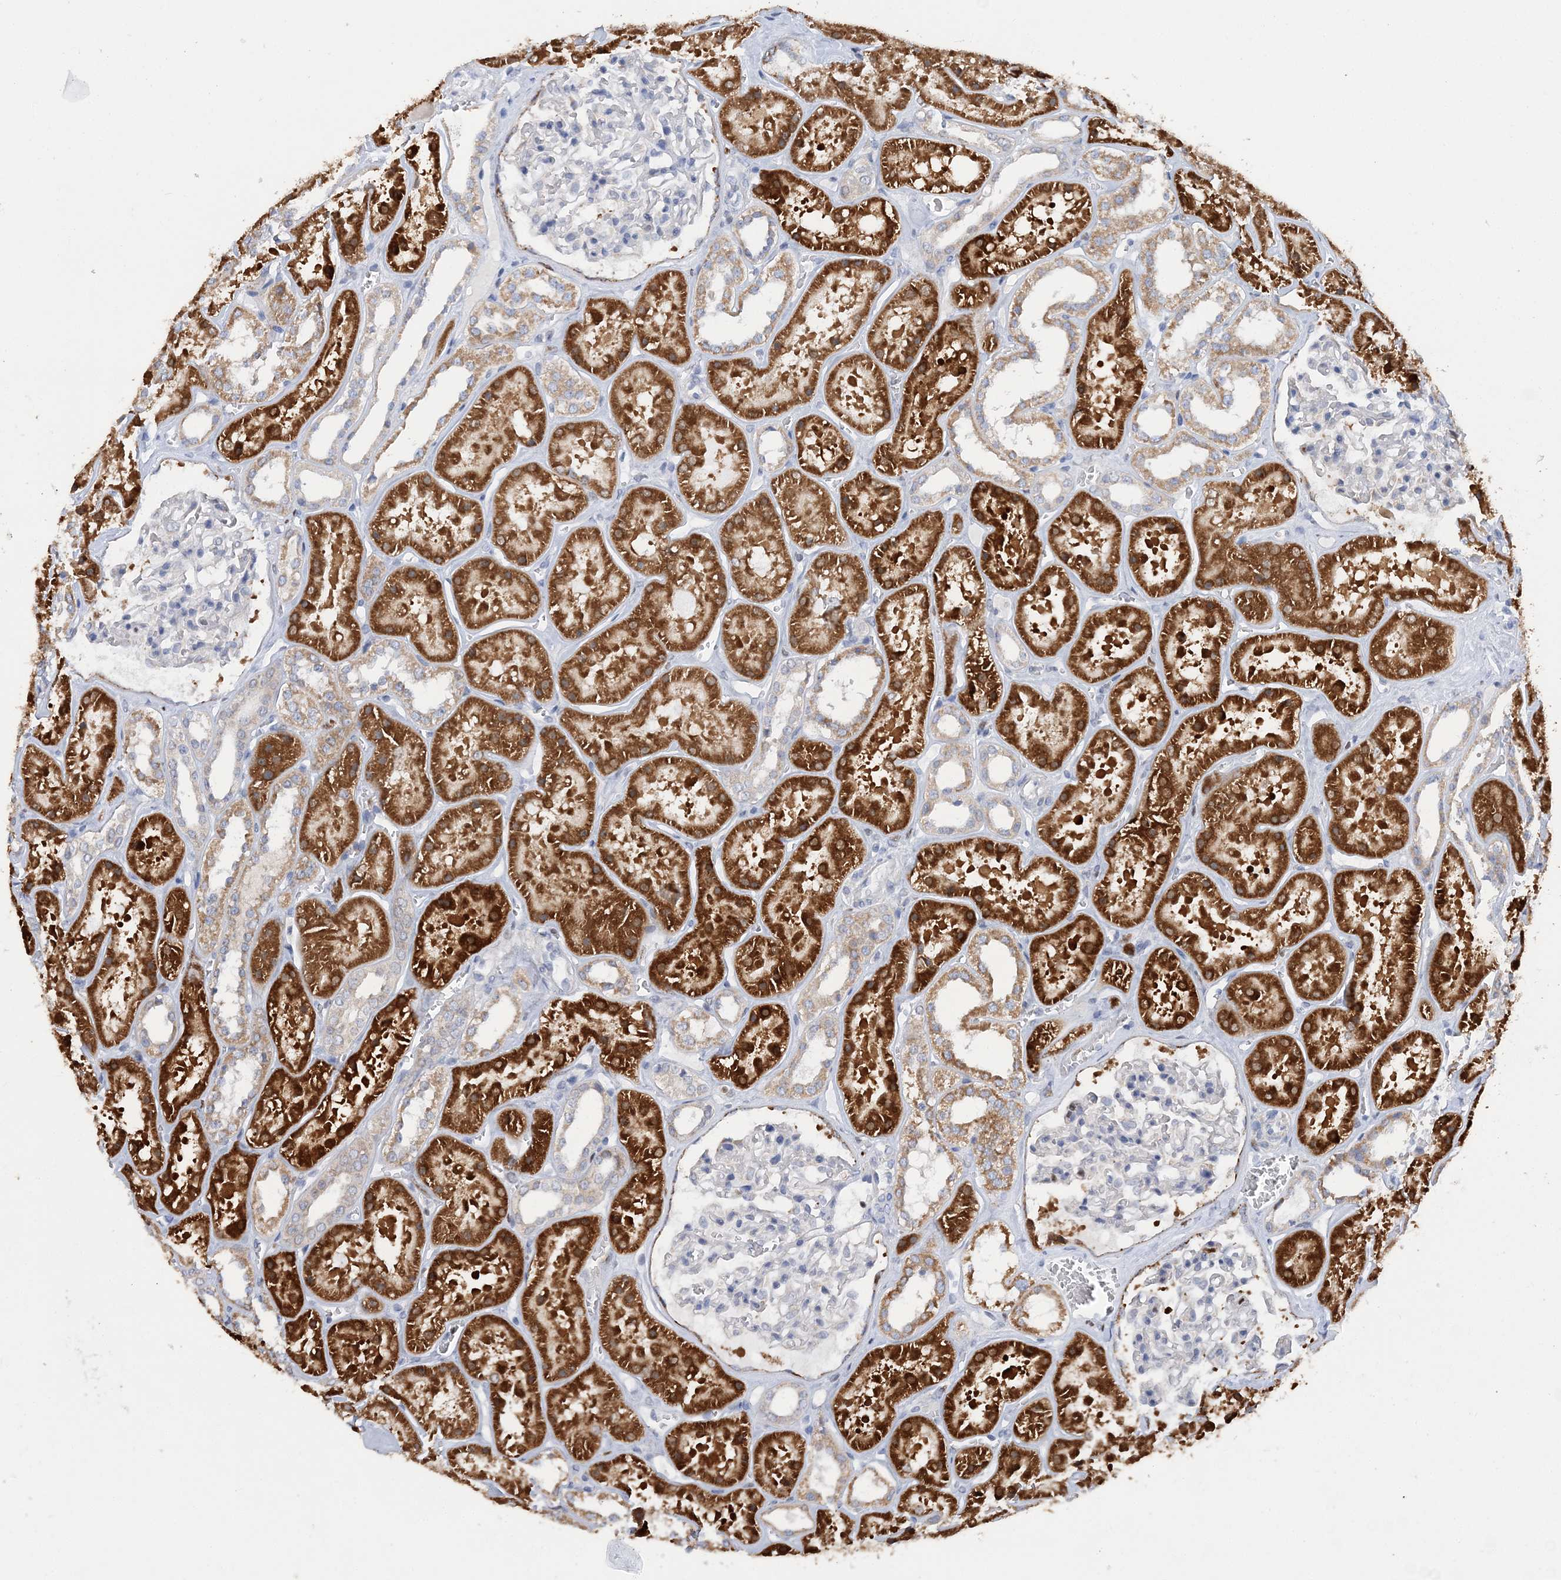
{"staining": {"intensity": "negative", "quantity": "none", "location": "none"}, "tissue": "kidney", "cell_type": "Cells in glomeruli", "image_type": "normal", "snomed": [{"axis": "morphology", "description": "Normal tissue, NOS"}, {"axis": "topography", "description": "Kidney"}], "caption": "Immunohistochemistry photomicrograph of unremarkable kidney: kidney stained with DAB exhibits no significant protein staining in cells in glomeruli.", "gene": "NIT2", "patient": {"sex": "female", "age": 41}}